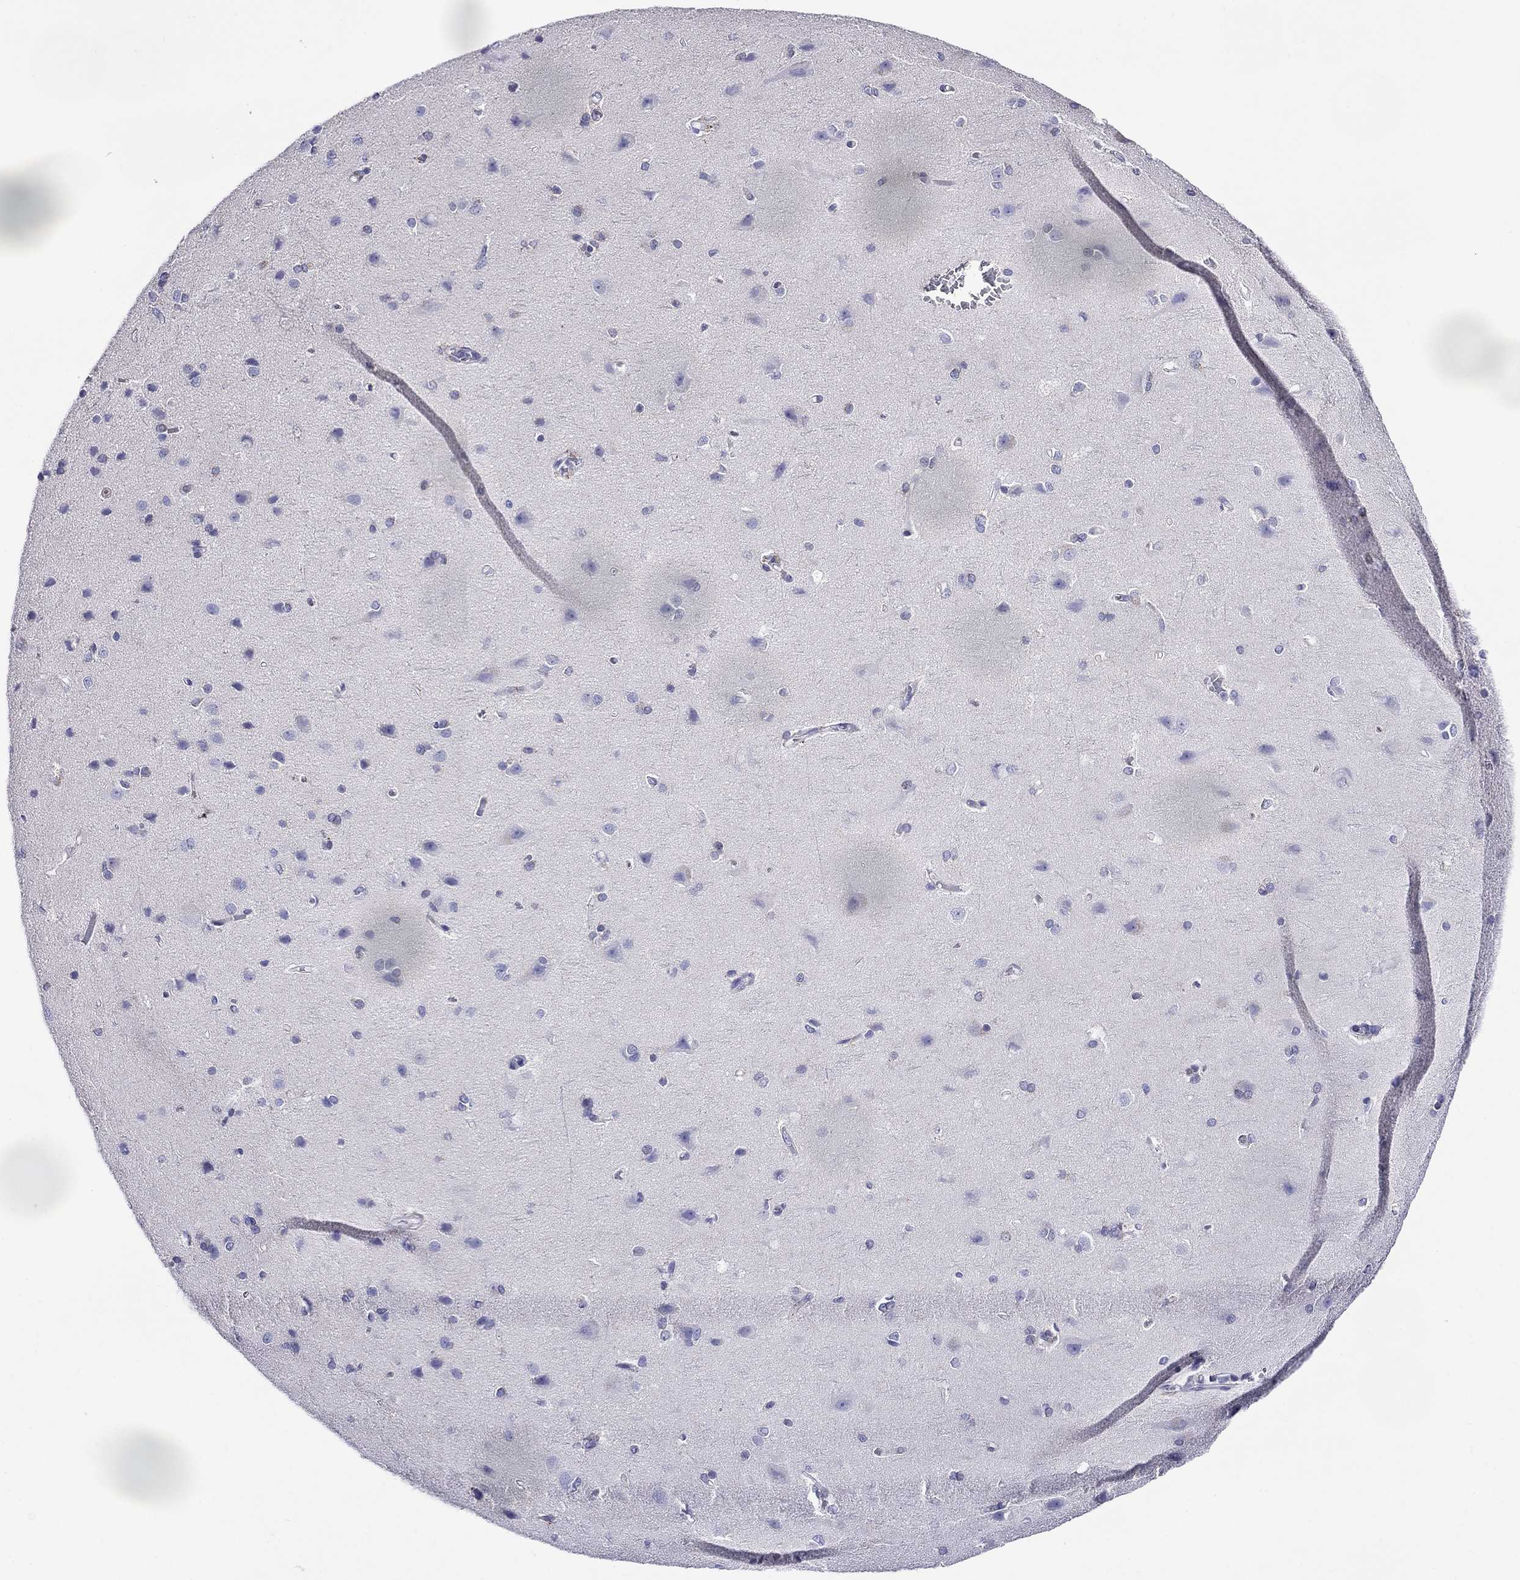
{"staining": {"intensity": "negative", "quantity": "none", "location": "none"}, "tissue": "cerebral cortex", "cell_type": "Endothelial cells", "image_type": "normal", "snomed": [{"axis": "morphology", "description": "Normal tissue, NOS"}, {"axis": "topography", "description": "Cerebral cortex"}], "caption": "Immunohistochemistry photomicrograph of unremarkable cerebral cortex: human cerebral cortex stained with DAB (3,3'-diaminobenzidine) demonstrates no significant protein positivity in endothelial cells.", "gene": "SCG2", "patient": {"sex": "male", "age": 37}}